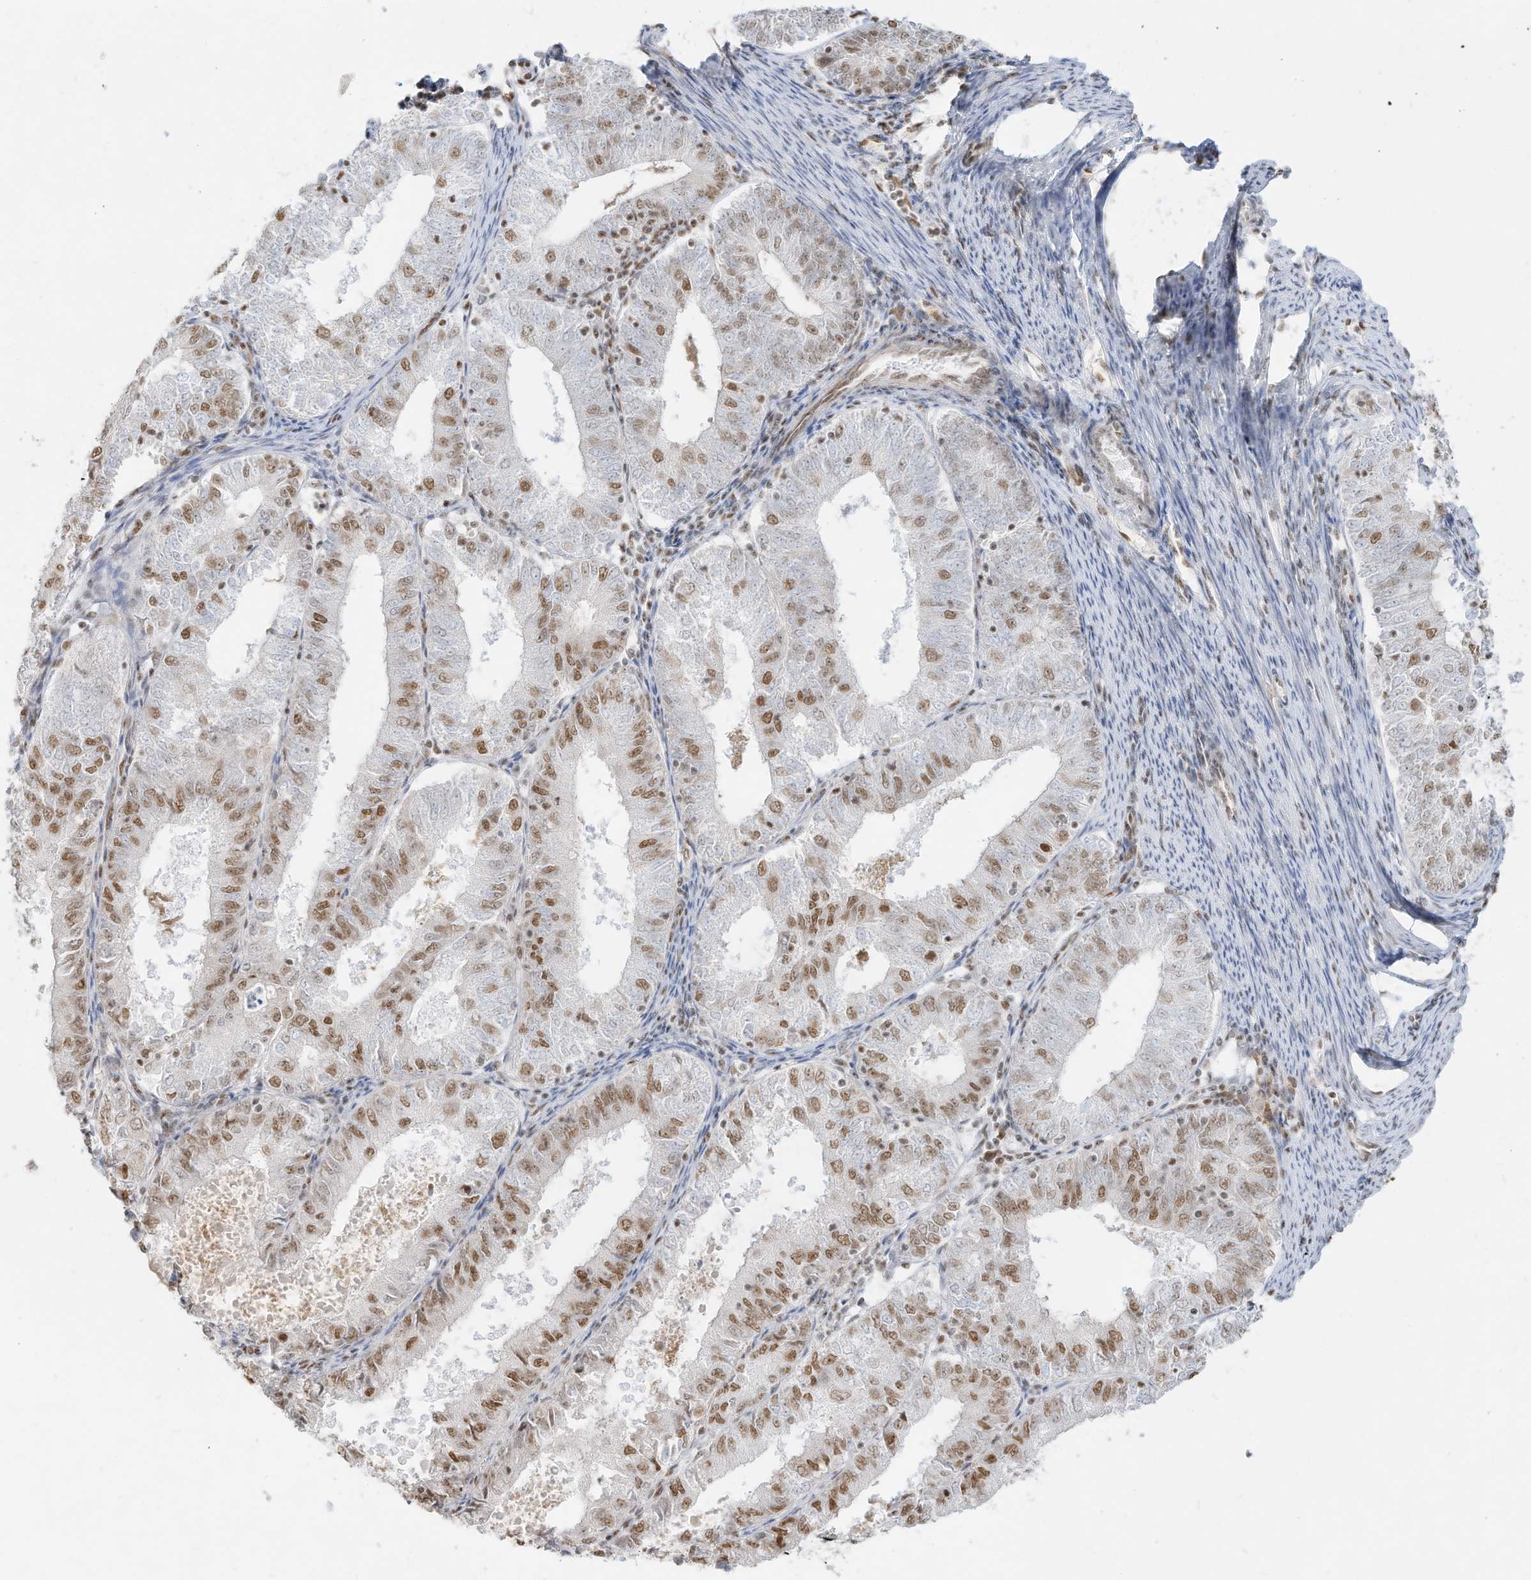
{"staining": {"intensity": "moderate", "quantity": "25%-75%", "location": "nuclear"}, "tissue": "endometrial cancer", "cell_type": "Tumor cells", "image_type": "cancer", "snomed": [{"axis": "morphology", "description": "Adenocarcinoma, NOS"}, {"axis": "topography", "description": "Endometrium"}], "caption": "This micrograph reveals endometrial cancer (adenocarcinoma) stained with immunohistochemistry (IHC) to label a protein in brown. The nuclear of tumor cells show moderate positivity for the protein. Nuclei are counter-stained blue.", "gene": "NHSL1", "patient": {"sex": "female", "age": 57}}